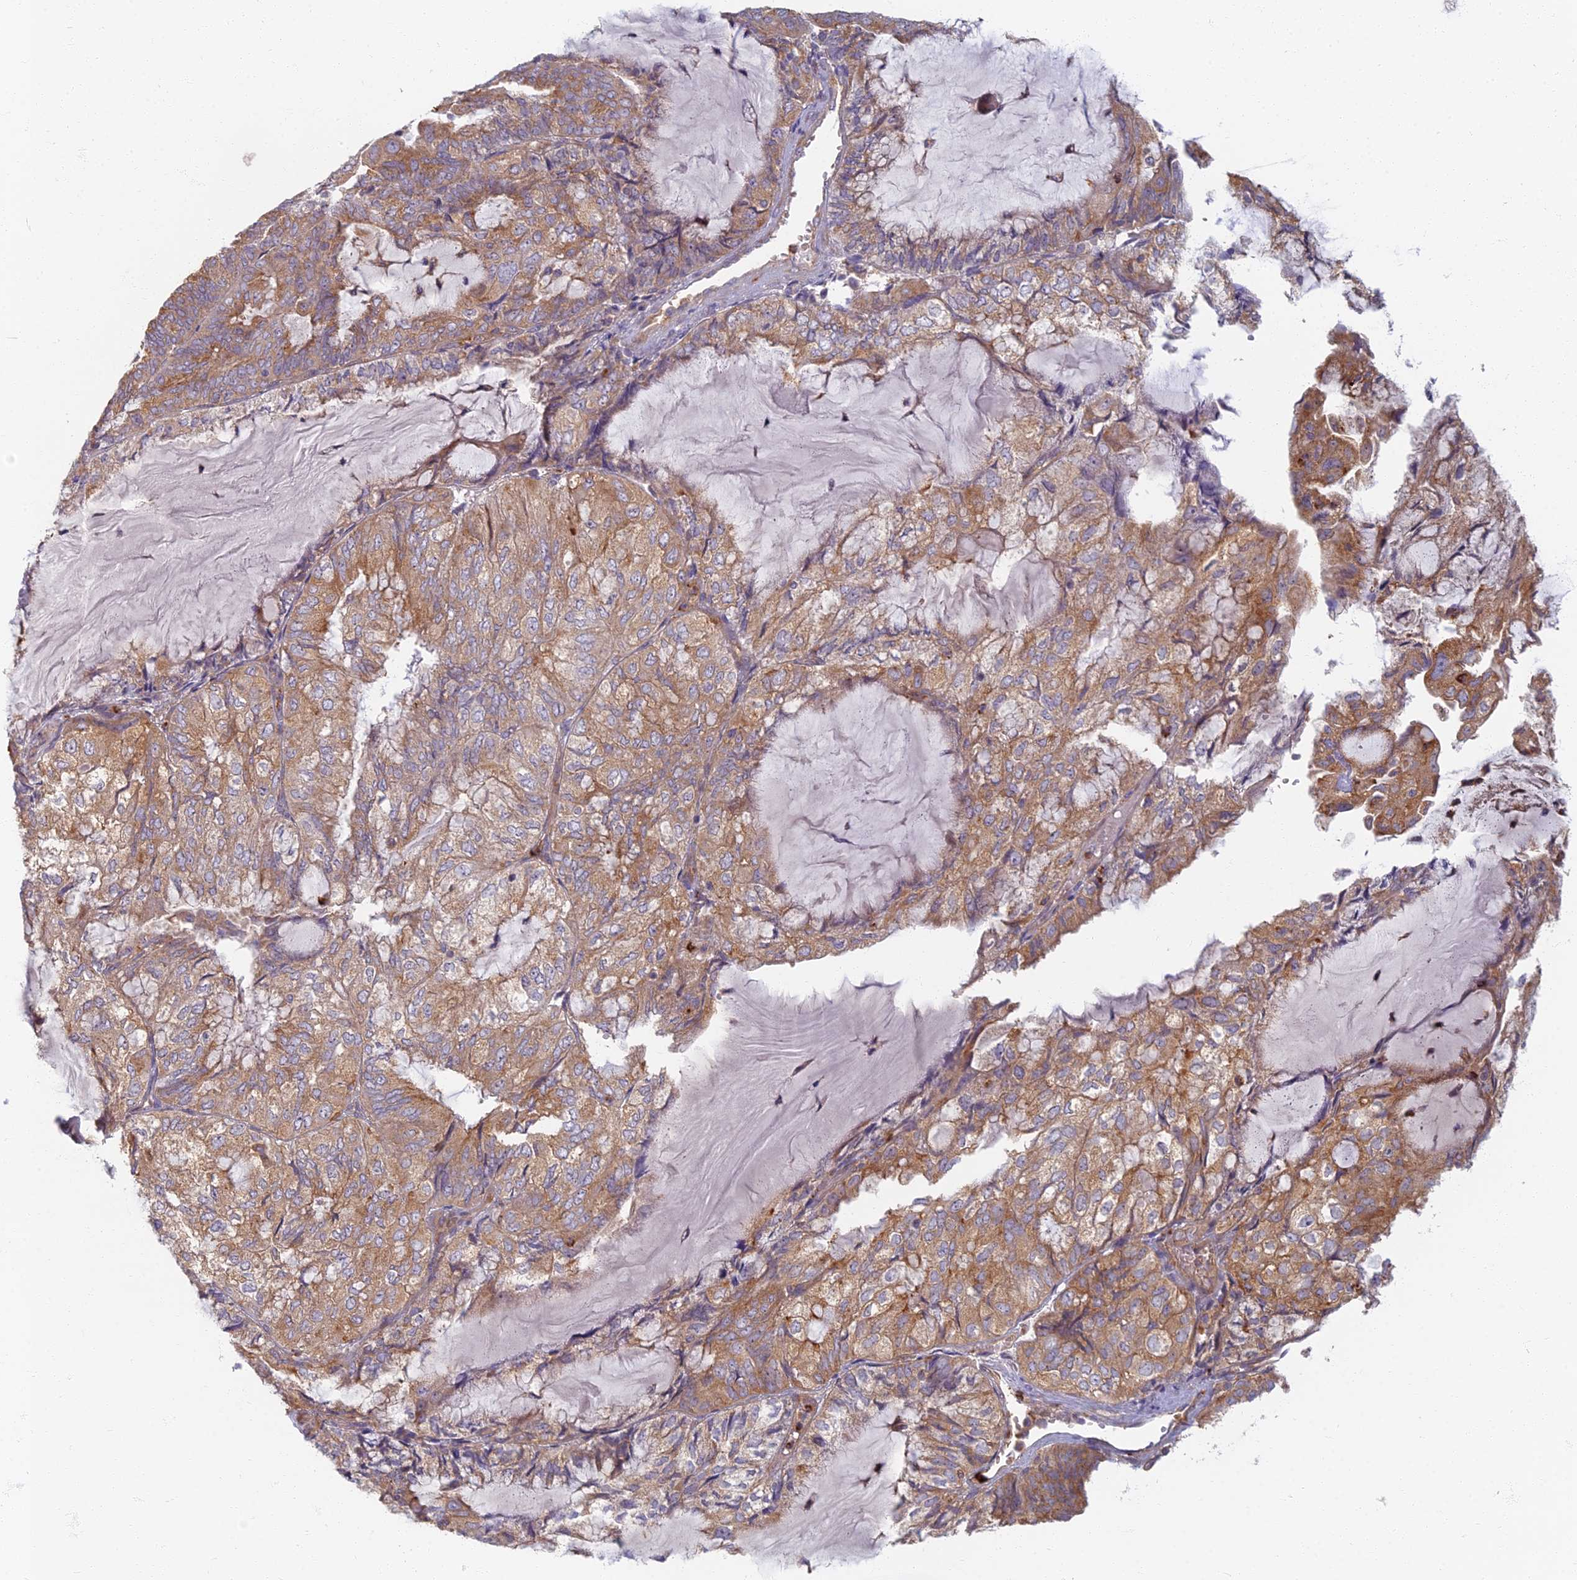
{"staining": {"intensity": "moderate", "quantity": ">75%", "location": "cytoplasmic/membranous"}, "tissue": "endometrial cancer", "cell_type": "Tumor cells", "image_type": "cancer", "snomed": [{"axis": "morphology", "description": "Adenocarcinoma, NOS"}, {"axis": "topography", "description": "Endometrium"}], "caption": "Immunohistochemistry (DAB (3,3'-diaminobenzidine)) staining of human endometrial adenocarcinoma shows moderate cytoplasmic/membranous protein expression in about >75% of tumor cells. The staining was performed using DAB (3,3'-diaminobenzidine), with brown indicating positive protein expression. Nuclei are stained blue with hematoxylin.", "gene": "PROX2", "patient": {"sex": "female", "age": 81}}